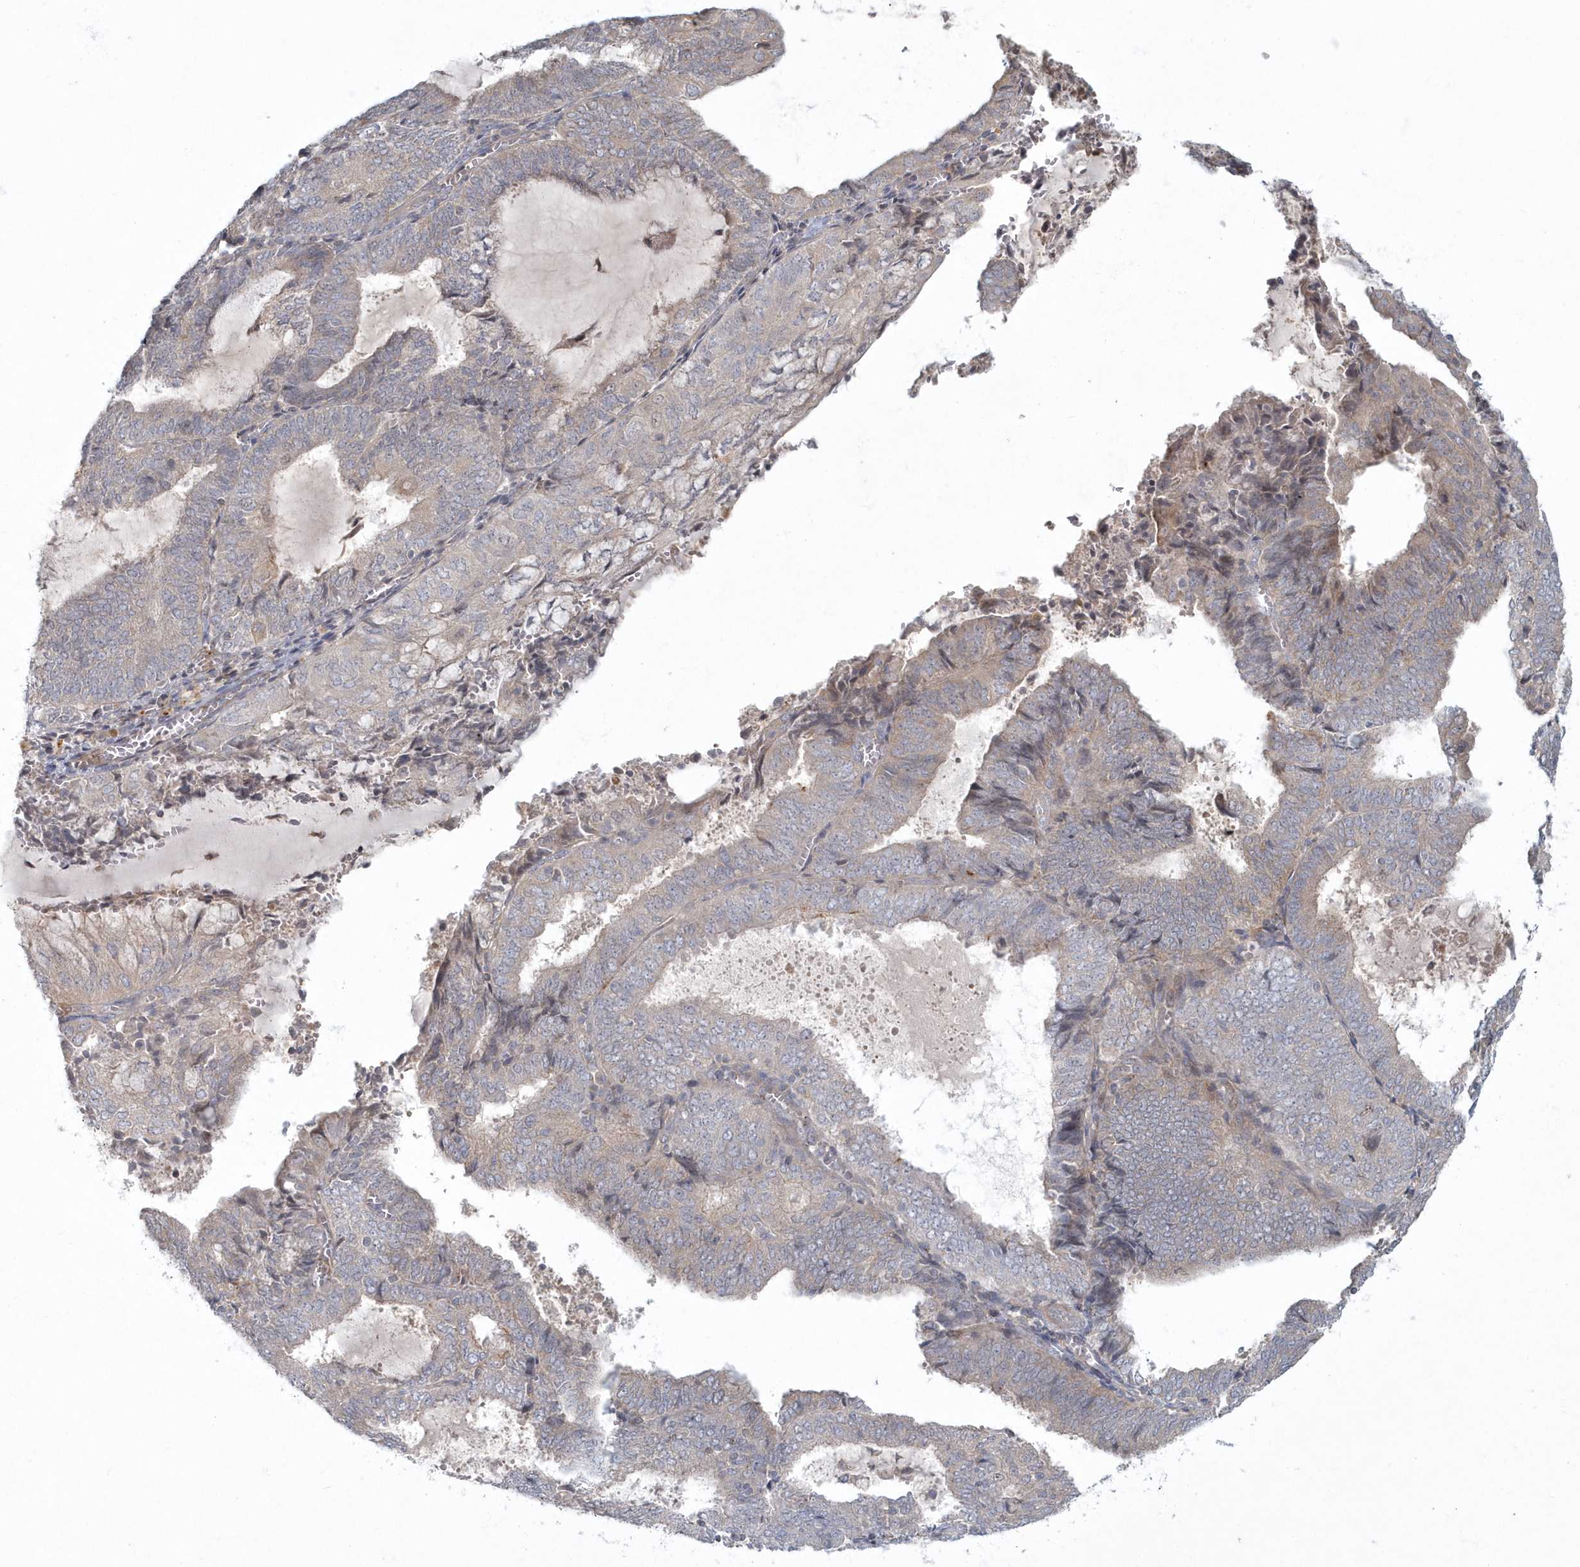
{"staining": {"intensity": "negative", "quantity": "none", "location": "none"}, "tissue": "endometrial cancer", "cell_type": "Tumor cells", "image_type": "cancer", "snomed": [{"axis": "morphology", "description": "Adenocarcinoma, NOS"}, {"axis": "topography", "description": "Endometrium"}], "caption": "This is a histopathology image of immunohistochemistry (IHC) staining of endometrial cancer (adenocarcinoma), which shows no staining in tumor cells.", "gene": "ARHGEF38", "patient": {"sex": "female", "age": 81}}